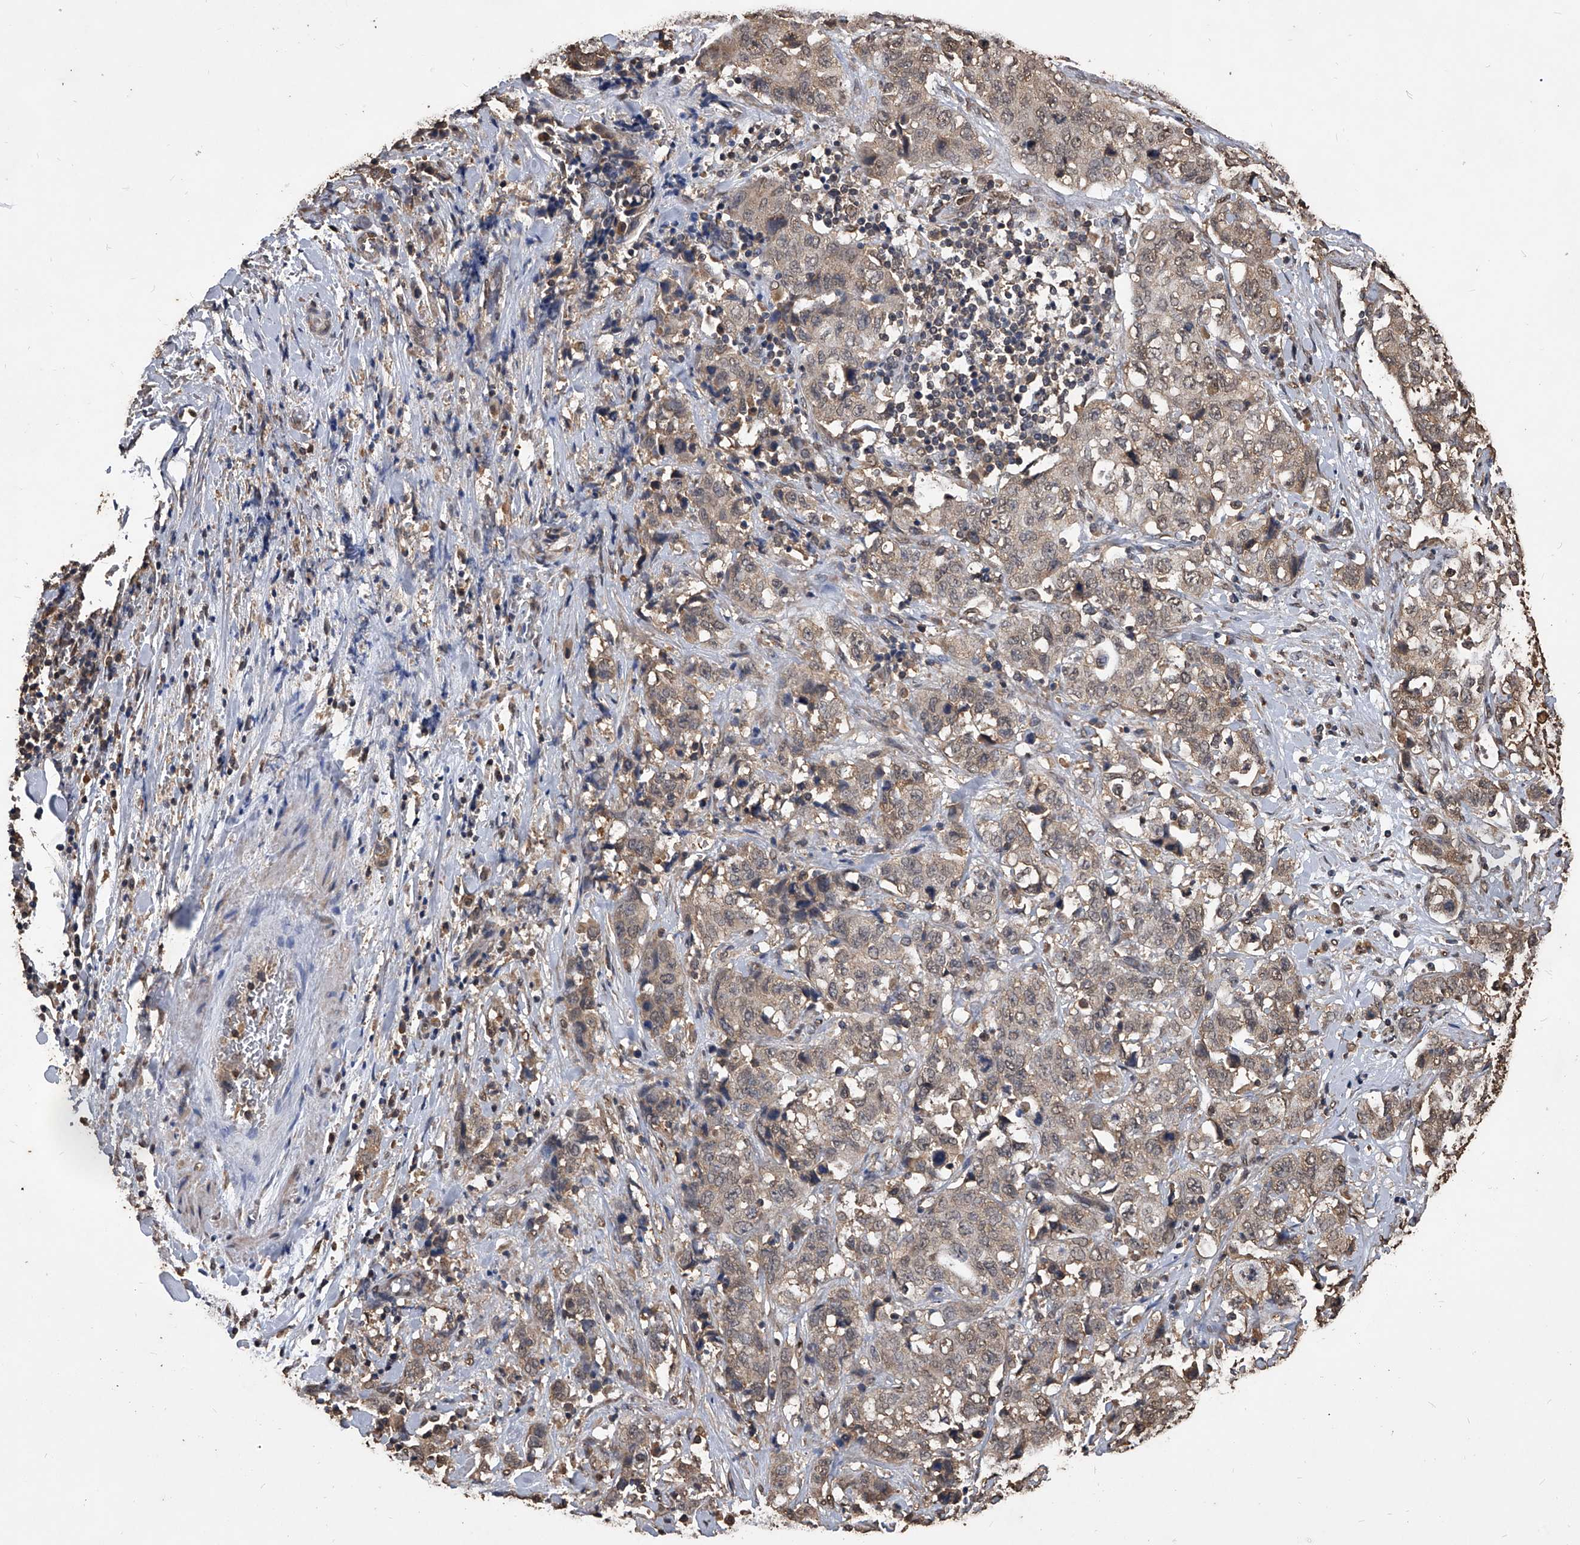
{"staining": {"intensity": "weak", "quantity": ">75%", "location": "cytoplasmic/membranous"}, "tissue": "stomach cancer", "cell_type": "Tumor cells", "image_type": "cancer", "snomed": [{"axis": "morphology", "description": "Adenocarcinoma, NOS"}, {"axis": "topography", "description": "Stomach"}], "caption": "This histopathology image shows immunohistochemistry staining of stomach cancer (adenocarcinoma), with low weak cytoplasmic/membranous expression in approximately >75% of tumor cells.", "gene": "FBXL4", "patient": {"sex": "male", "age": 48}}